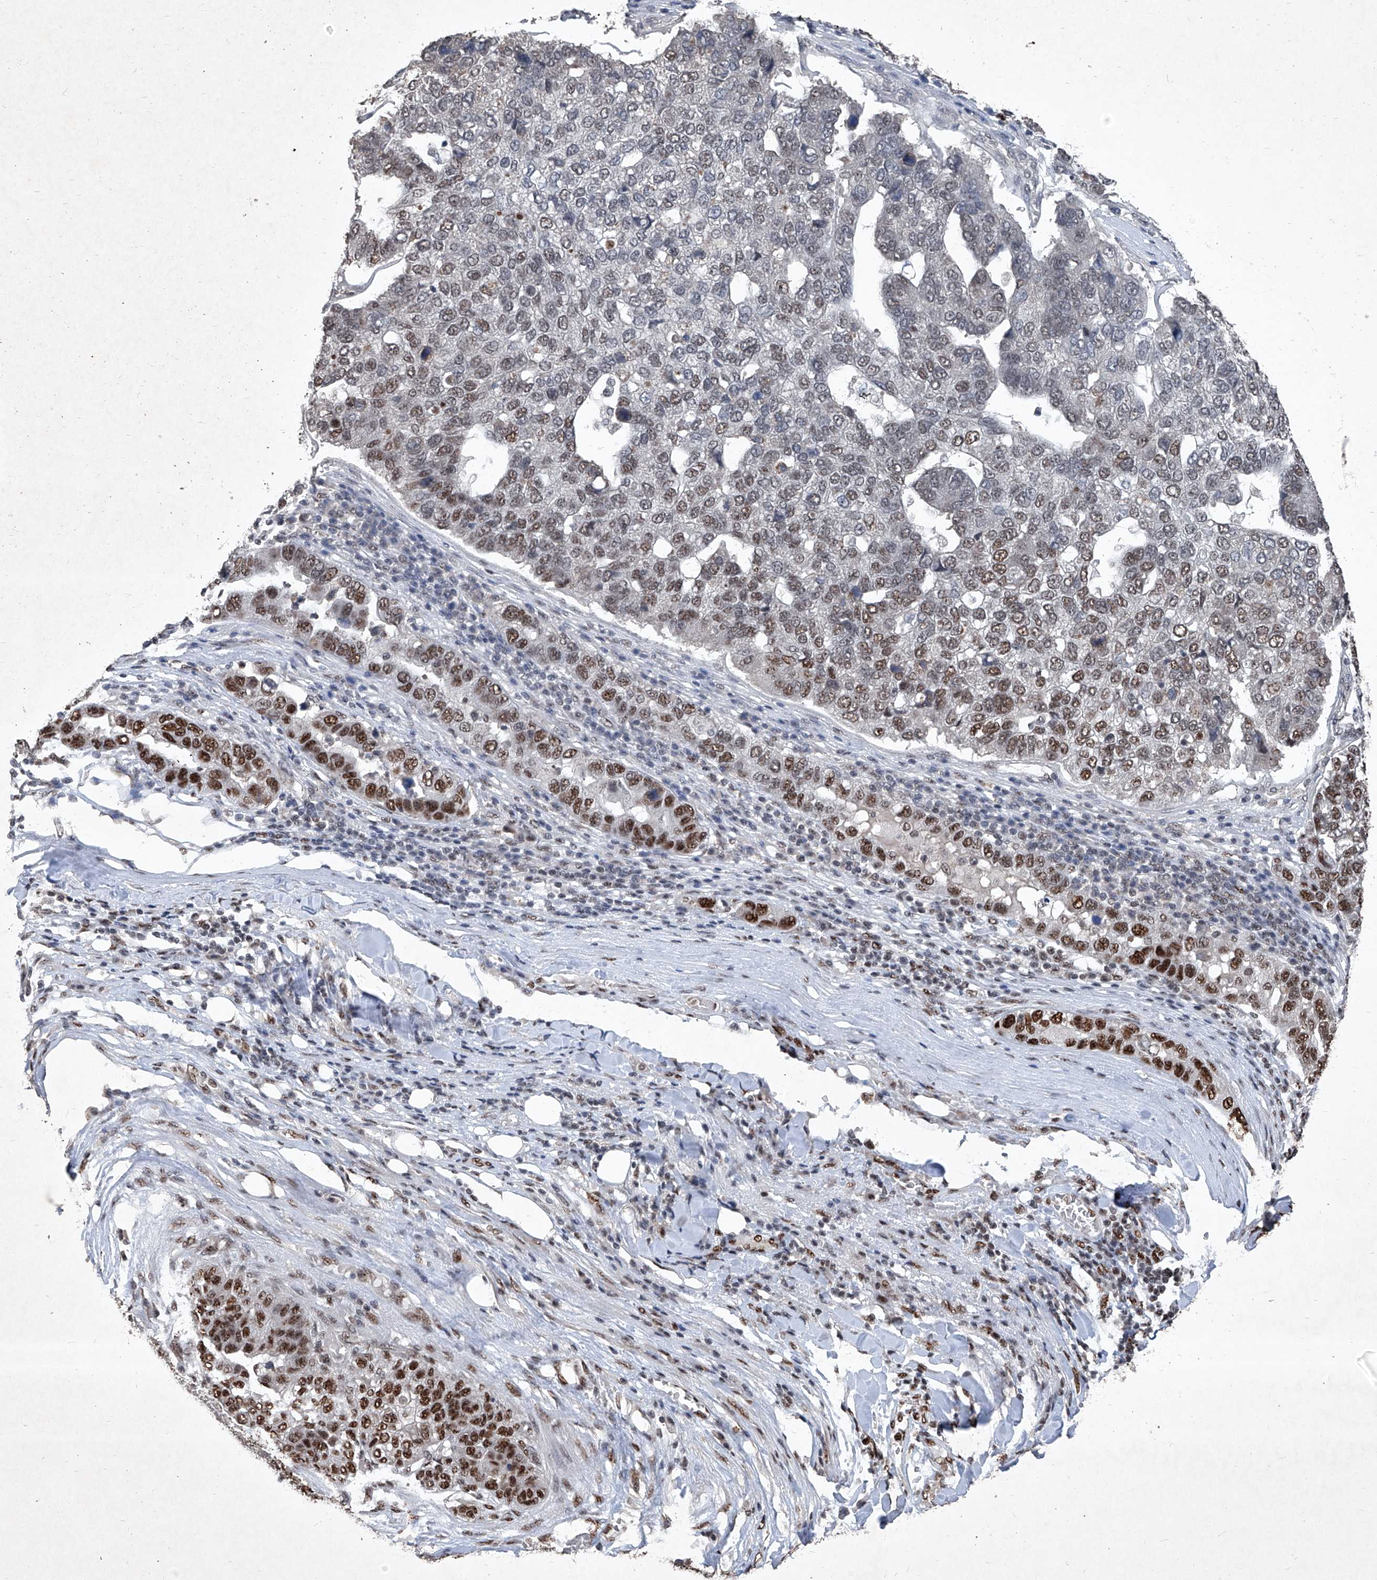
{"staining": {"intensity": "strong", "quantity": "25%-75%", "location": "nuclear"}, "tissue": "pancreatic cancer", "cell_type": "Tumor cells", "image_type": "cancer", "snomed": [{"axis": "morphology", "description": "Adenocarcinoma, NOS"}, {"axis": "topography", "description": "Pancreas"}], "caption": "Protein positivity by IHC displays strong nuclear staining in about 25%-75% of tumor cells in pancreatic adenocarcinoma.", "gene": "DDX39B", "patient": {"sex": "female", "age": 61}}